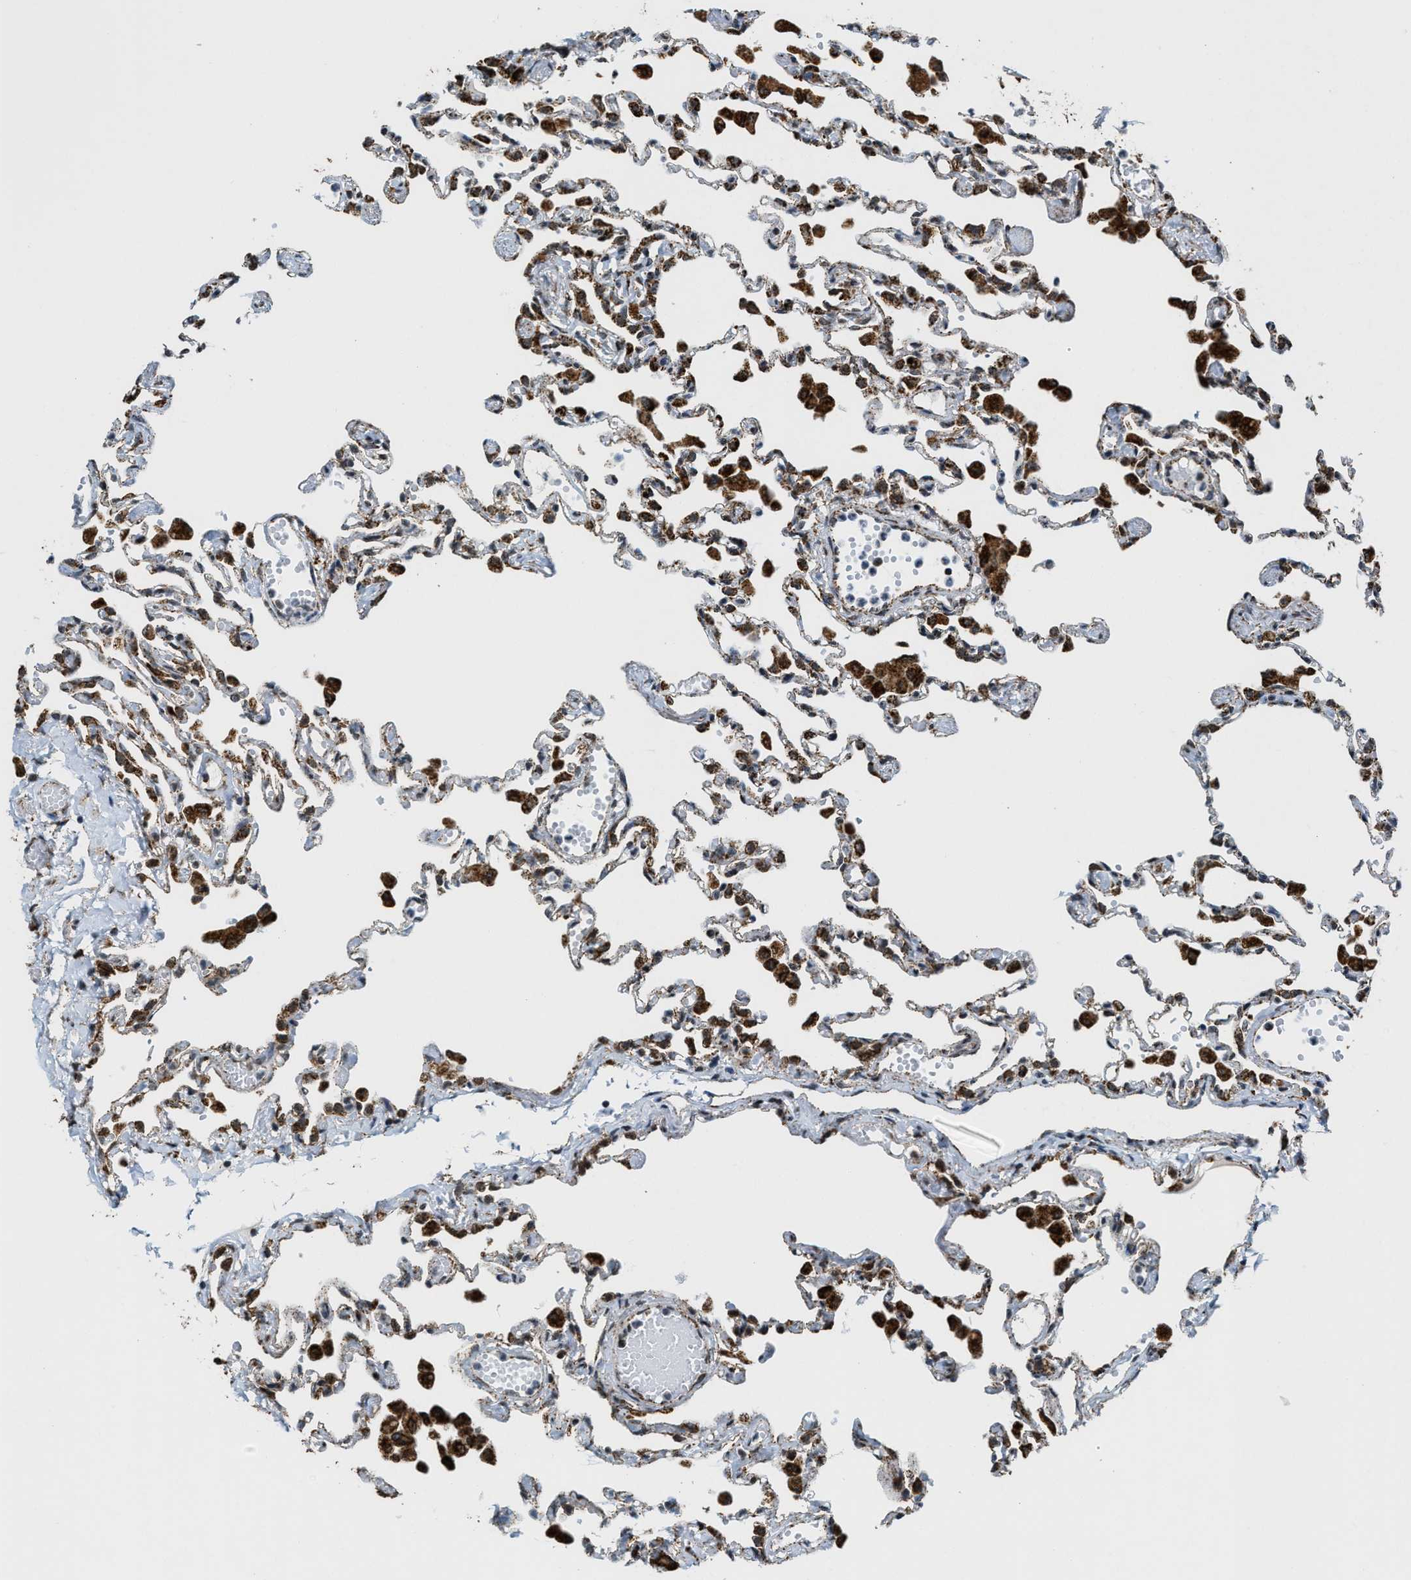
{"staining": {"intensity": "moderate", "quantity": ">75%", "location": "cytoplasmic/membranous"}, "tissue": "lung", "cell_type": "Alveolar cells", "image_type": "normal", "snomed": [{"axis": "morphology", "description": "Normal tissue, NOS"}, {"axis": "topography", "description": "Bronchus"}, {"axis": "topography", "description": "Lung"}], "caption": "IHC micrograph of benign lung: human lung stained using immunohistochemistry (IHC) demonstrates medium levels of moderate protein expression localized specifically in the cytoplasmic/membranous of alveolar cells, appearing as a cytoplasmic/membranous brown color.", "gene": "HIBADH", "patient": {"sex": "female", "age": 49}}